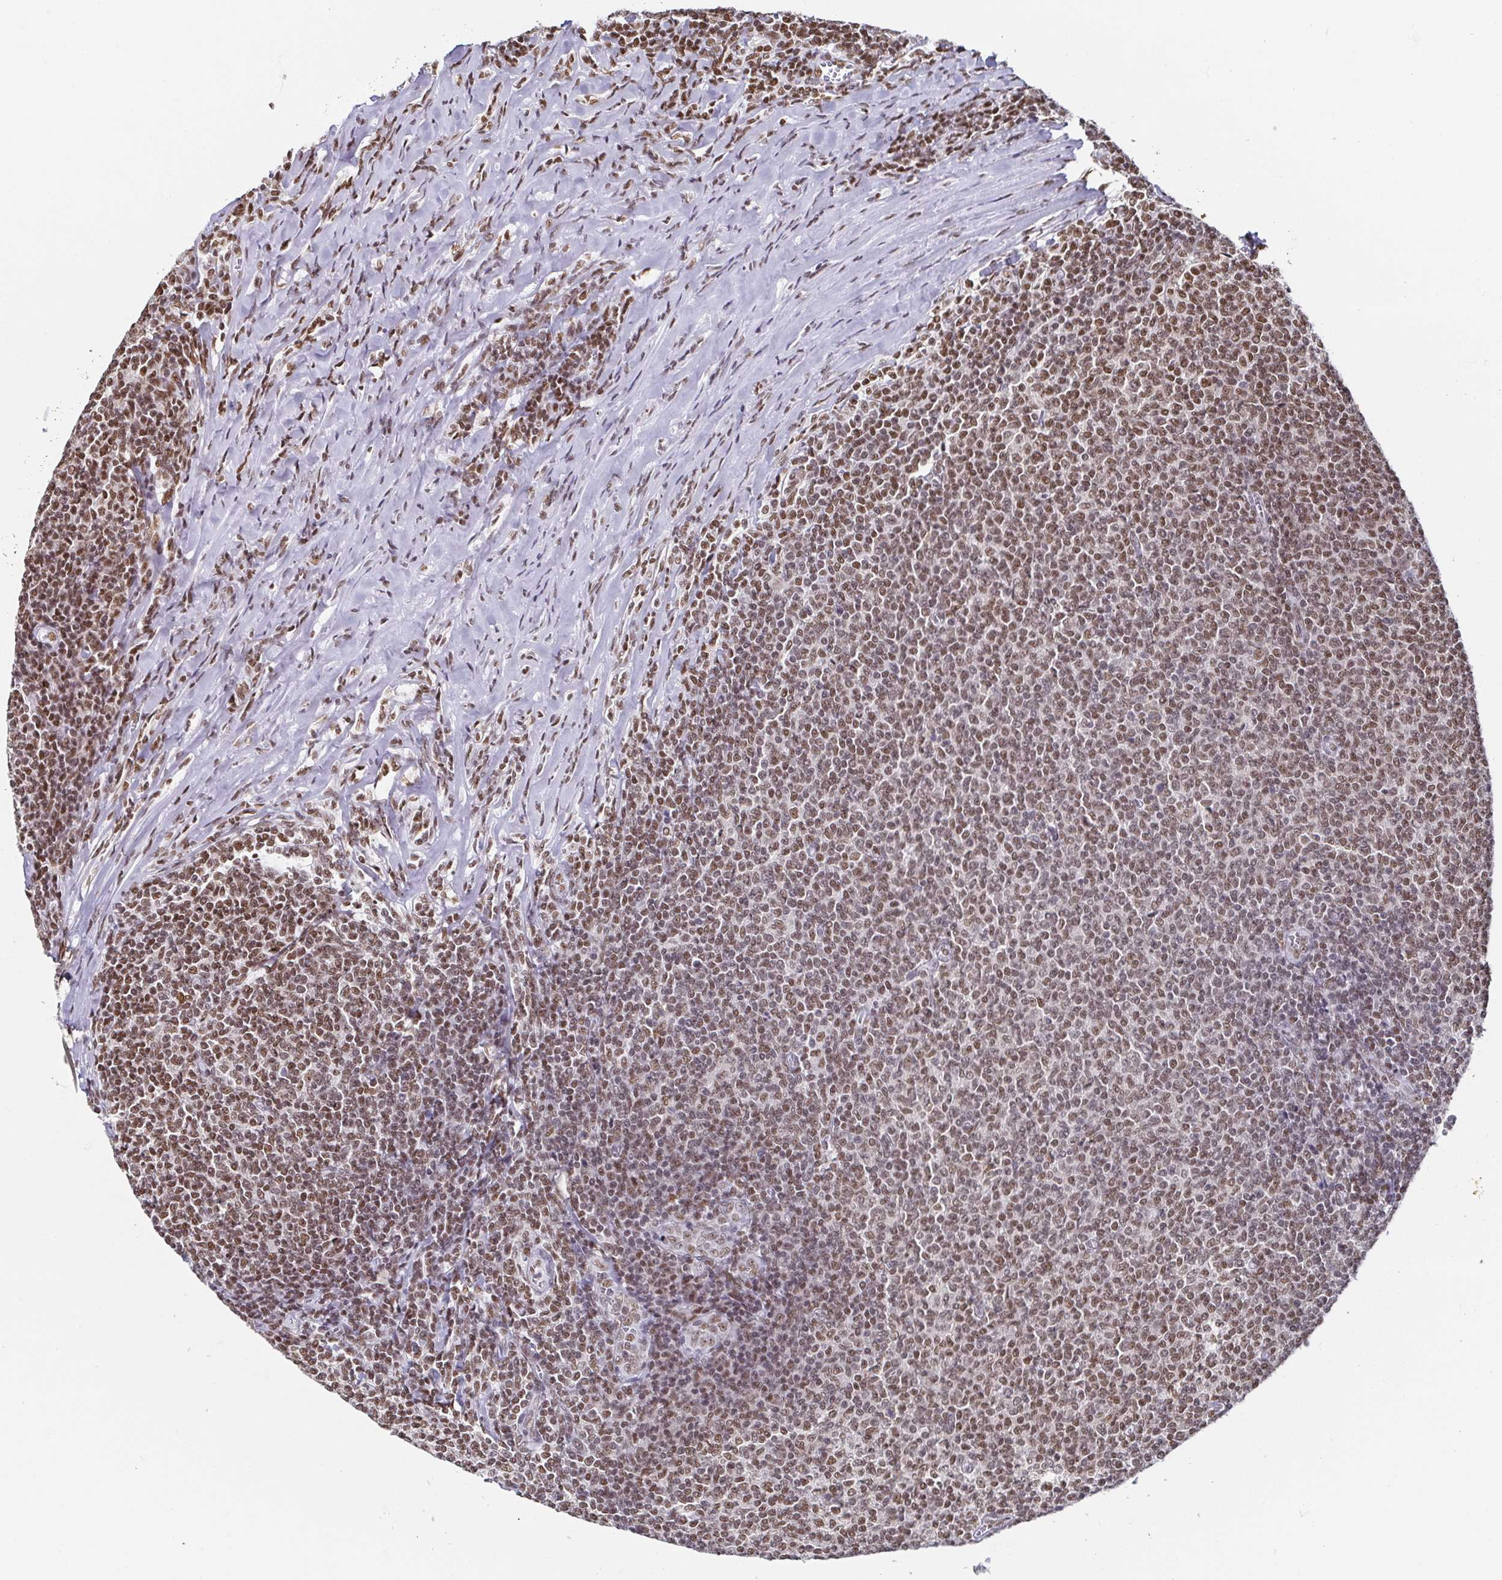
{"staining": {"intensity": "moderate", "quantity": ">75%", "location": "nuclear"}, "tissue": "lymphoma", "cell_type": "Tumor cells", "image_type": "cancer", "snomed": [{"axis": "morphology", "description": "Malignant lymphoma, non-Hodgkin's type, Low grade"}, {"axis": "topography", "description": "Lymph node"}], "caption": "IHC of human lymphoma demonstrates medium levels of moderate nuclear expression in approximately >75% of tumor cells.", "gene": "EWSR1", "patient": {"sex": "male", "age": 52}}